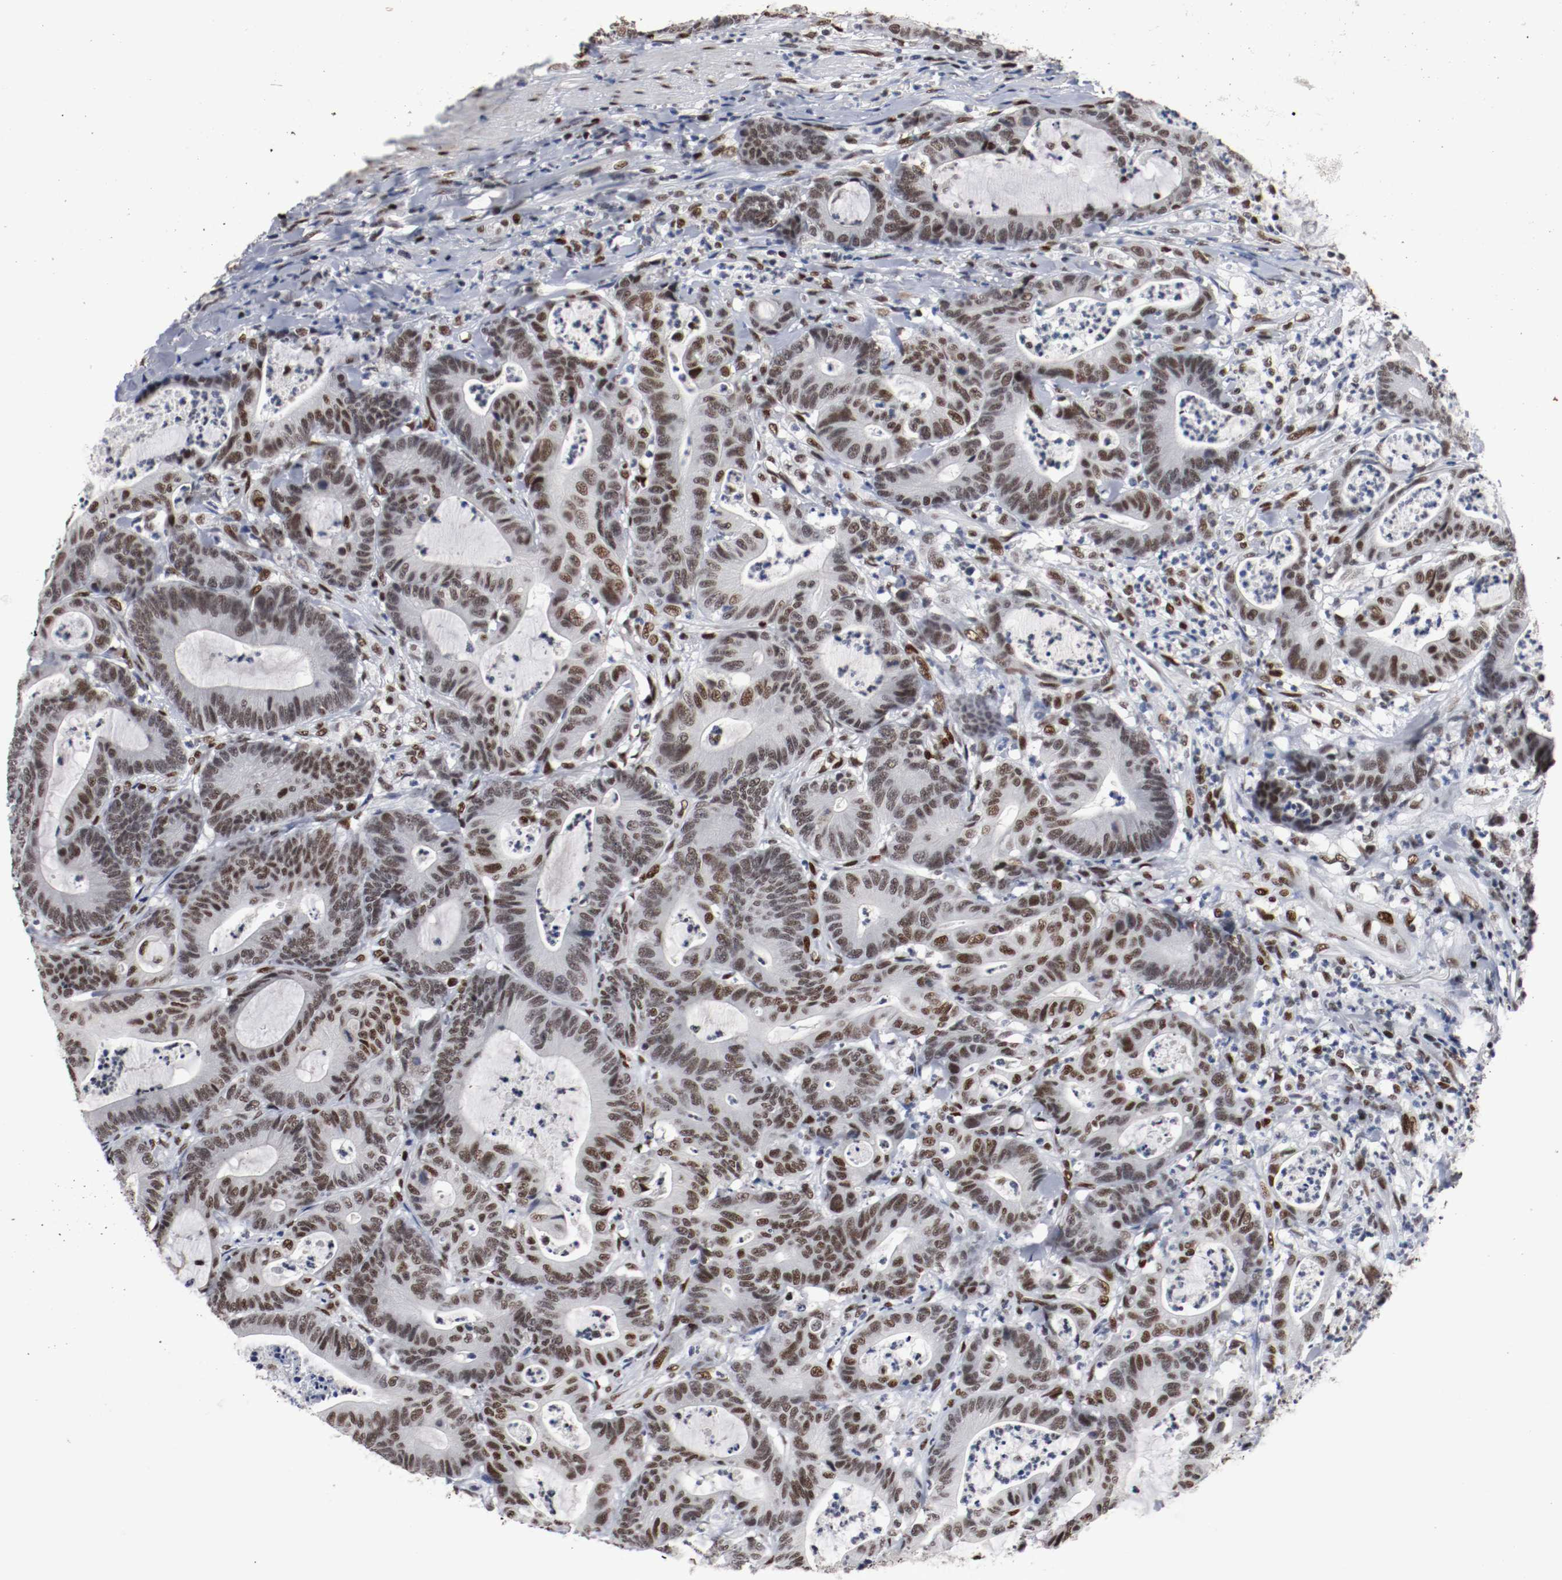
{"staining": {"intensity": "weak", "quantity": "25%-75%", "location": "nuclear"}, "tissue": "colorectal cancer", "cell_type": "Tumor cells", "image_type": "cancer", "snomed": [{"axis": "morphology", "description": "Adenocarcinoma, NOS"}, {"axis": "topography", "description": "Colon"}], "caption": "IHC photomicrograph of human colorectal cancer stained for a protein (brown), which exhibits low levels of weak nuclear staining in approximately 25%-75% of tumor cells.", "gene": "MEF2D", "patient": {"sex": "female", "age": 84}}